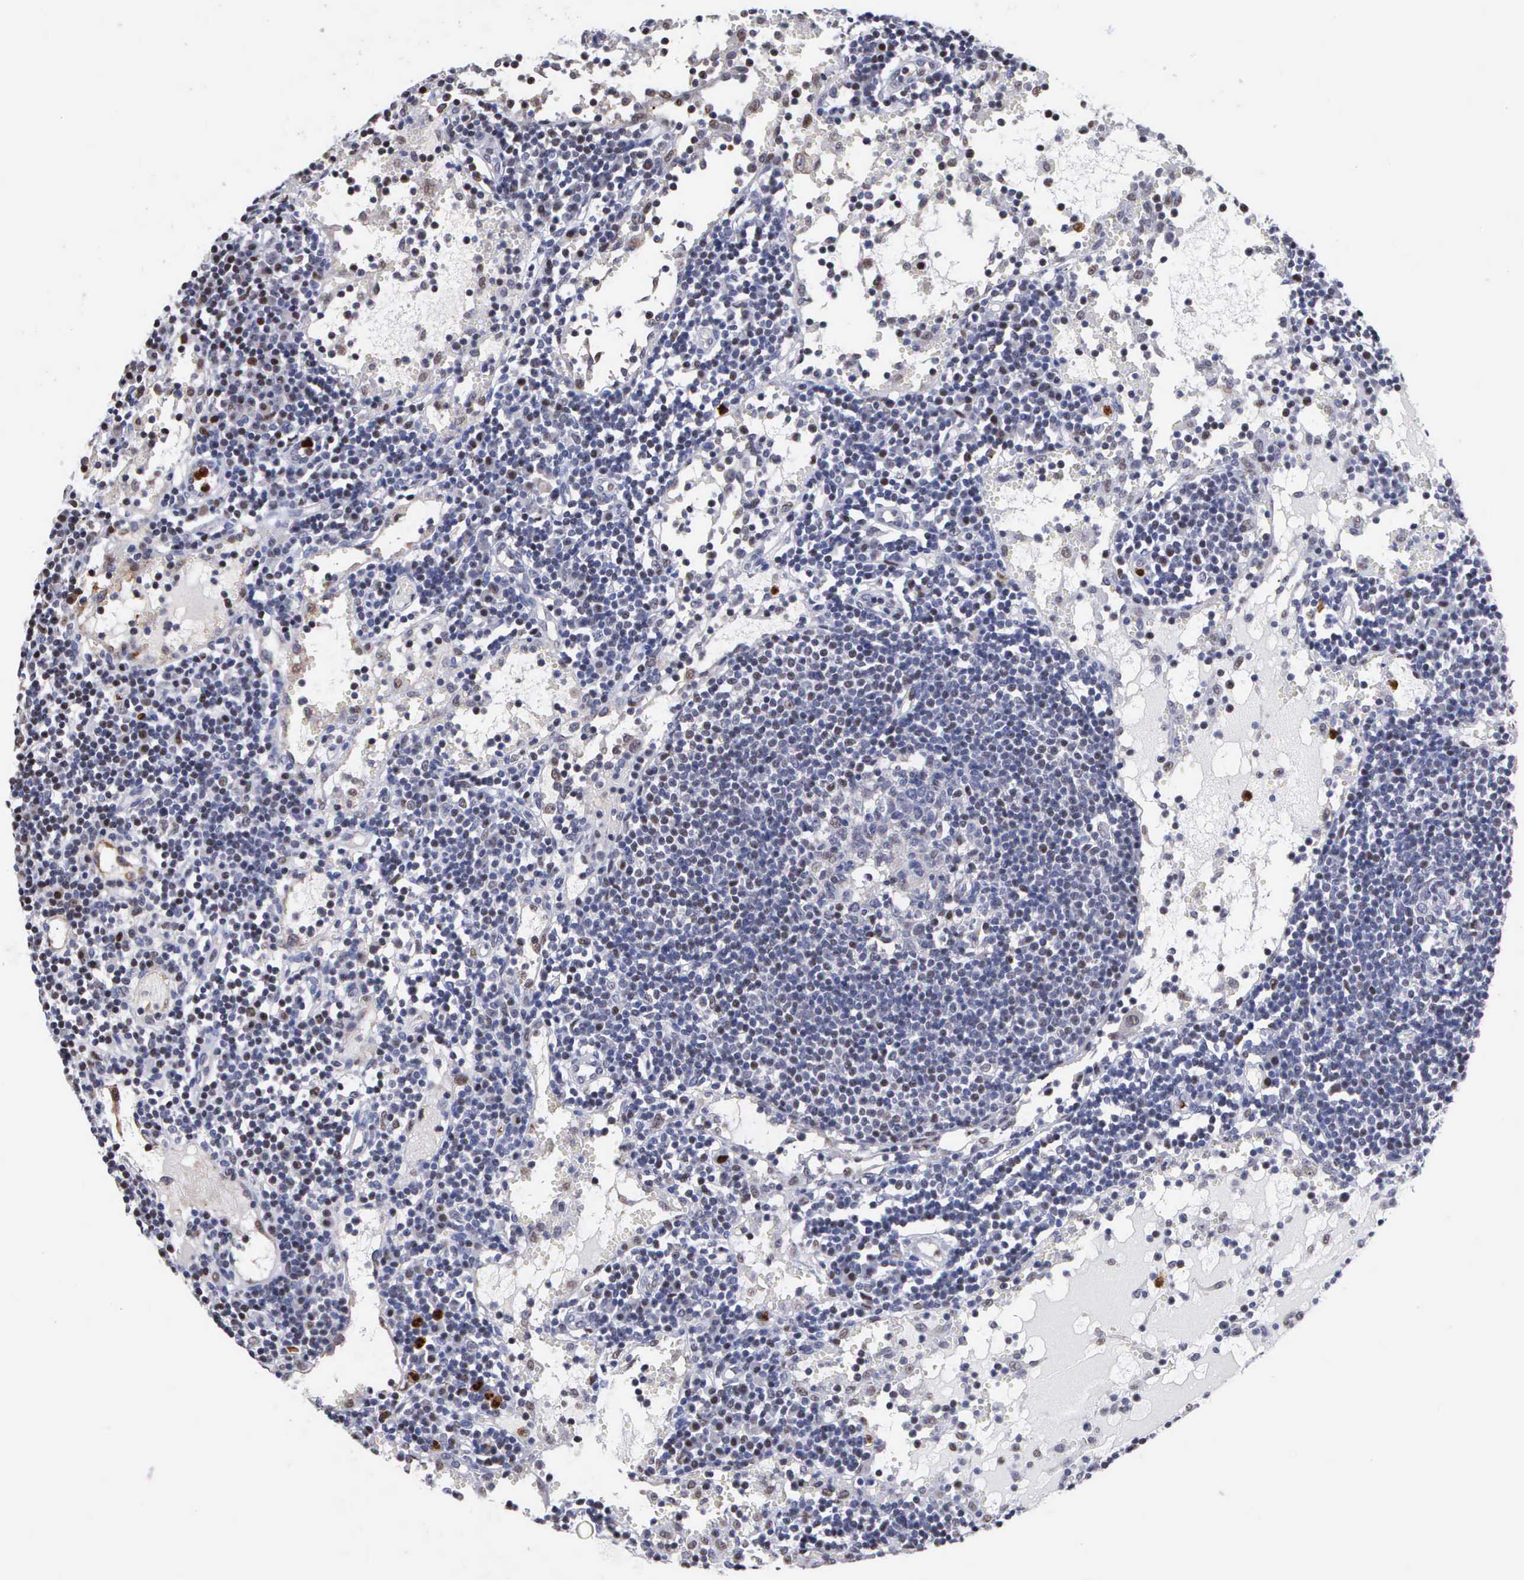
{"staining": {"intensity": "weak", "quantity": "<25%", "location": "nuclear"}, "tissue": "lymph node", "cell_type": "Germinal center cells", "image_type": "normal", "snomed": [{"axis": "morphology", "description": "Normal tissue, NOS"}, {"axis": "topography", "description": "Lymph node"}], "caption": "Protein analysis of benign lymph node shows no significant expression in germinal center cells. (DAB immunohistochemistry with hematoxylin counter stain).", "gene": "SPIN3", "patient": {"sex": "female", "age": 55}}